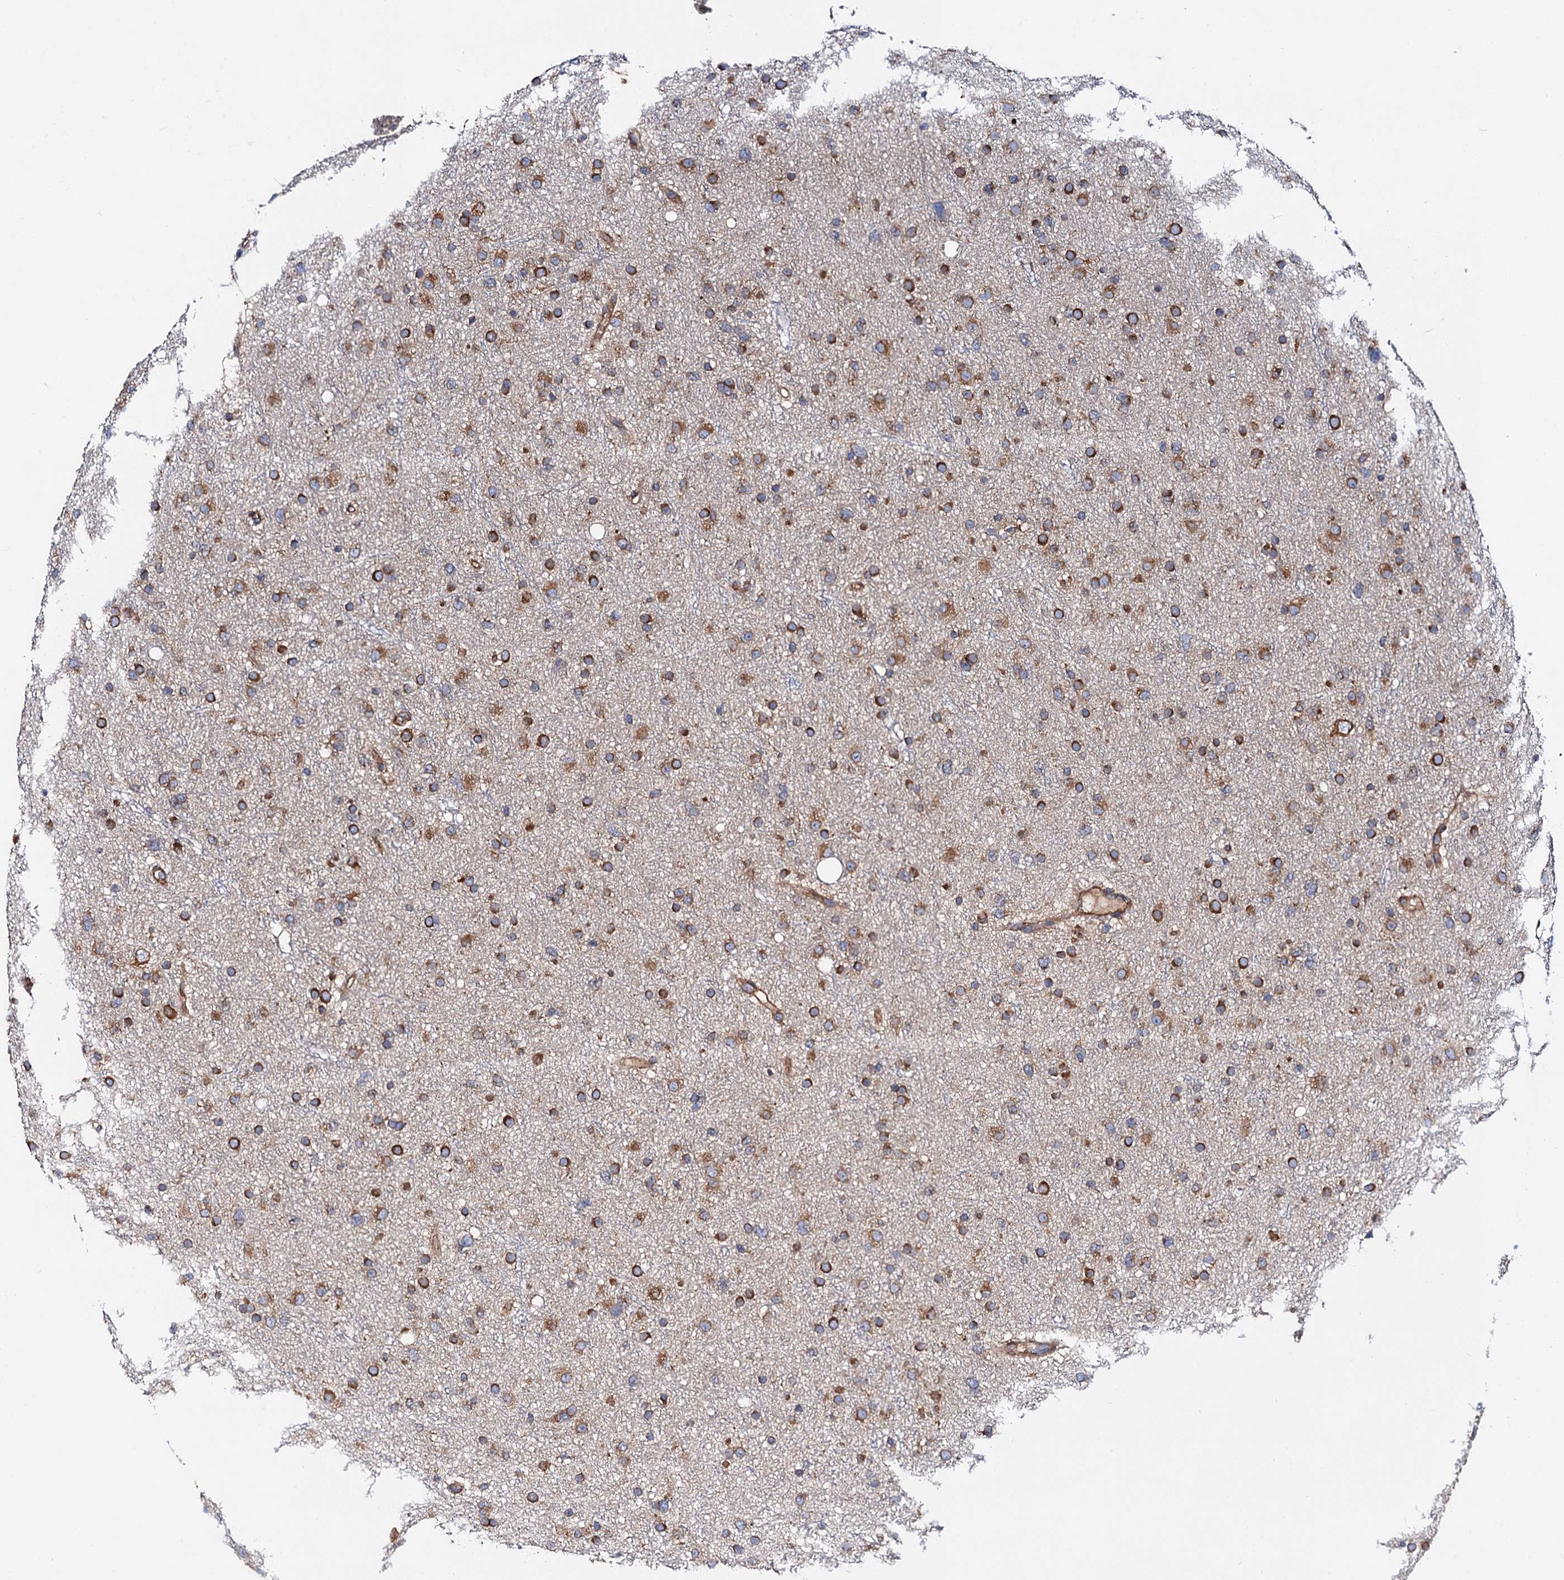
{"staining": {"intensity": "moderate", "quantity": ">75%", "location": "cytoplasmic/membranous"}, "tissue": "glioma", "cell_type": "Tumor cells", "image_type": "cancer", "snomed": [{"axis": "morphology", "description": "Glioma, malignant, Low grade"}, {"axis": "topography", "description": "Cerebral cortex"}], "caption": "Protein staining reveals moderate cytoplasmic/membranous staining in approximately >75% of tumor cells in malignant glioma (low-grade).", "gene": "MRPL48", "patient": {"sex": "female", "age": 39}}